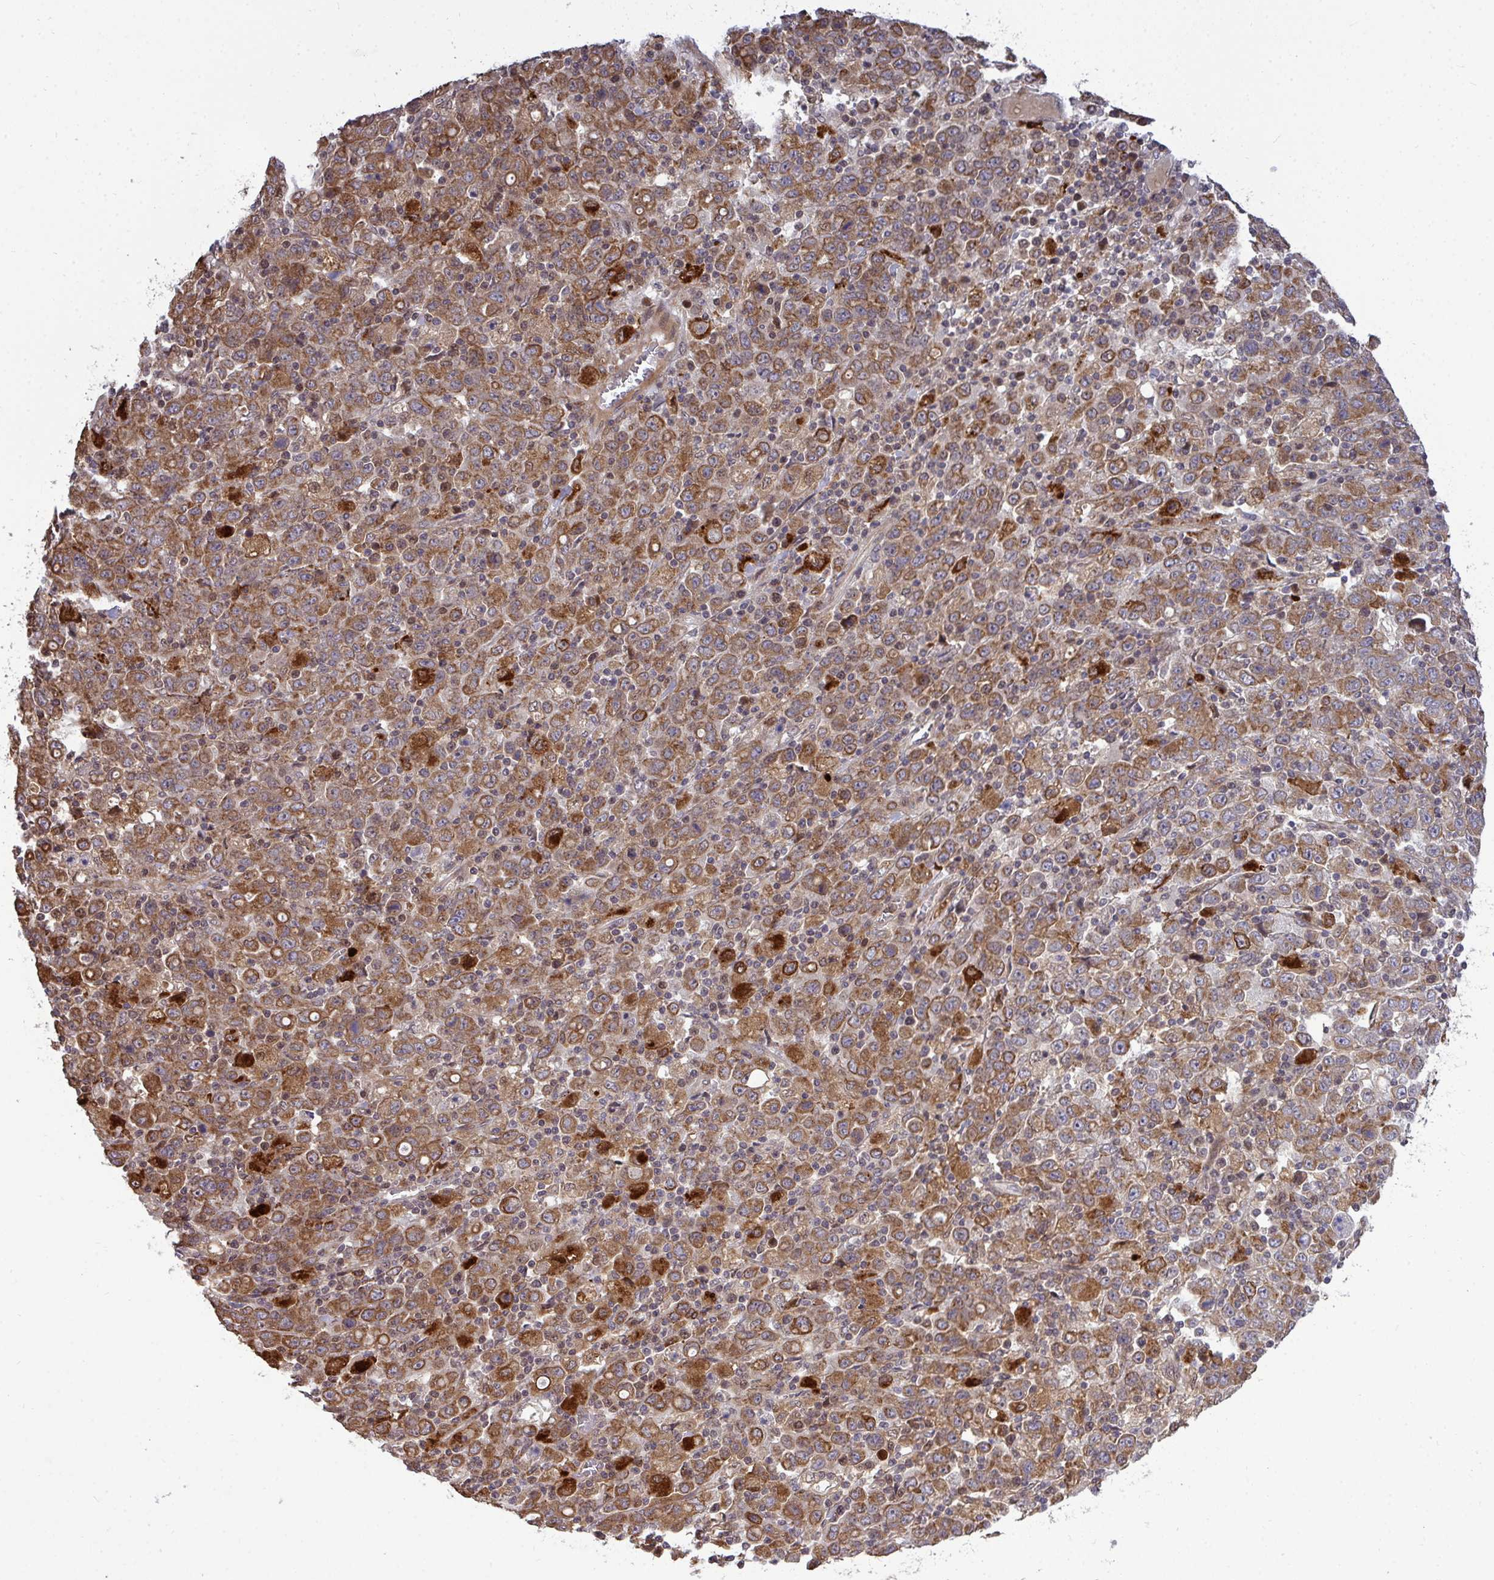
{"staining": {"intensity": "moderate", "quantity": ">75%", "location": "cytoplasmic/membranous"}, "tissue": "stomach cancer", "cell_type": "Tumor cells", "image_type": "cancer", "snomed": [{"axis": "morphology", "description": "Adenocarcinoma, NOS"}, {"axis": "topography", "description": "Stomach, upper"}], "caption": "This histopathology image displays adenocarcinoma (stomach) stained with IHC to label a protein in brown. The cytoplasmic/membranous of tumor cells show moderate positivity for the protein. Nuclei are counter-stained blue.", "gene": "TRIM44", "patient": {"sex": "male", "age": 69}}